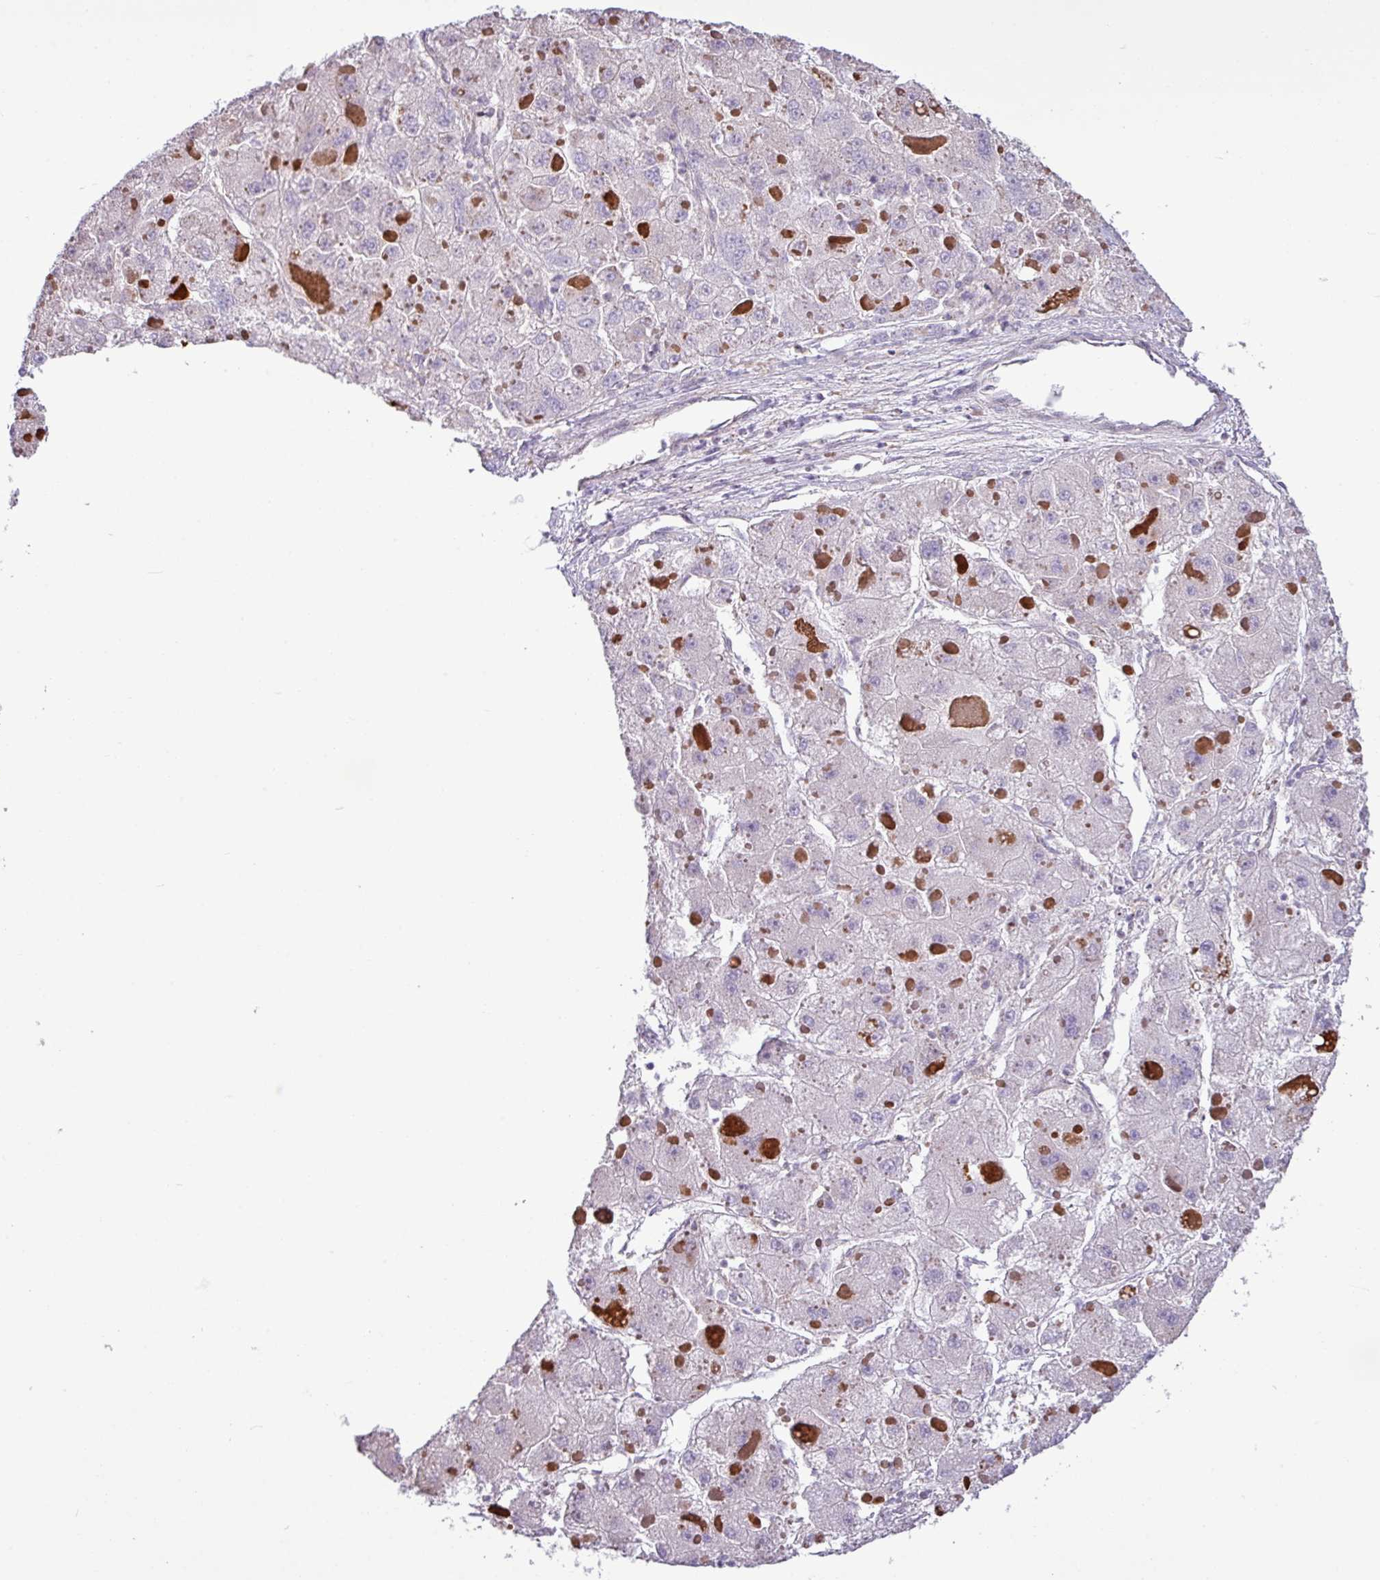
{"staining": {"intensity": "negative", "quantity": "none", "location": "none"}, "tissue": "liver cancer", "cell_type": "Tumor cells", "image_type": "cancer", "snomed": [{"axis": "morphology", "description": "Carcinoma, Hepatocellular, NOS"}, {"axis": "topography", "description": "Liver"}], "caption": "The histopathology image shows no staining of tumor cells in liver cancer (hepatocellular carcinoma).", "gene": "IRGC", "patient": {"sex": "female", "age": 73}}